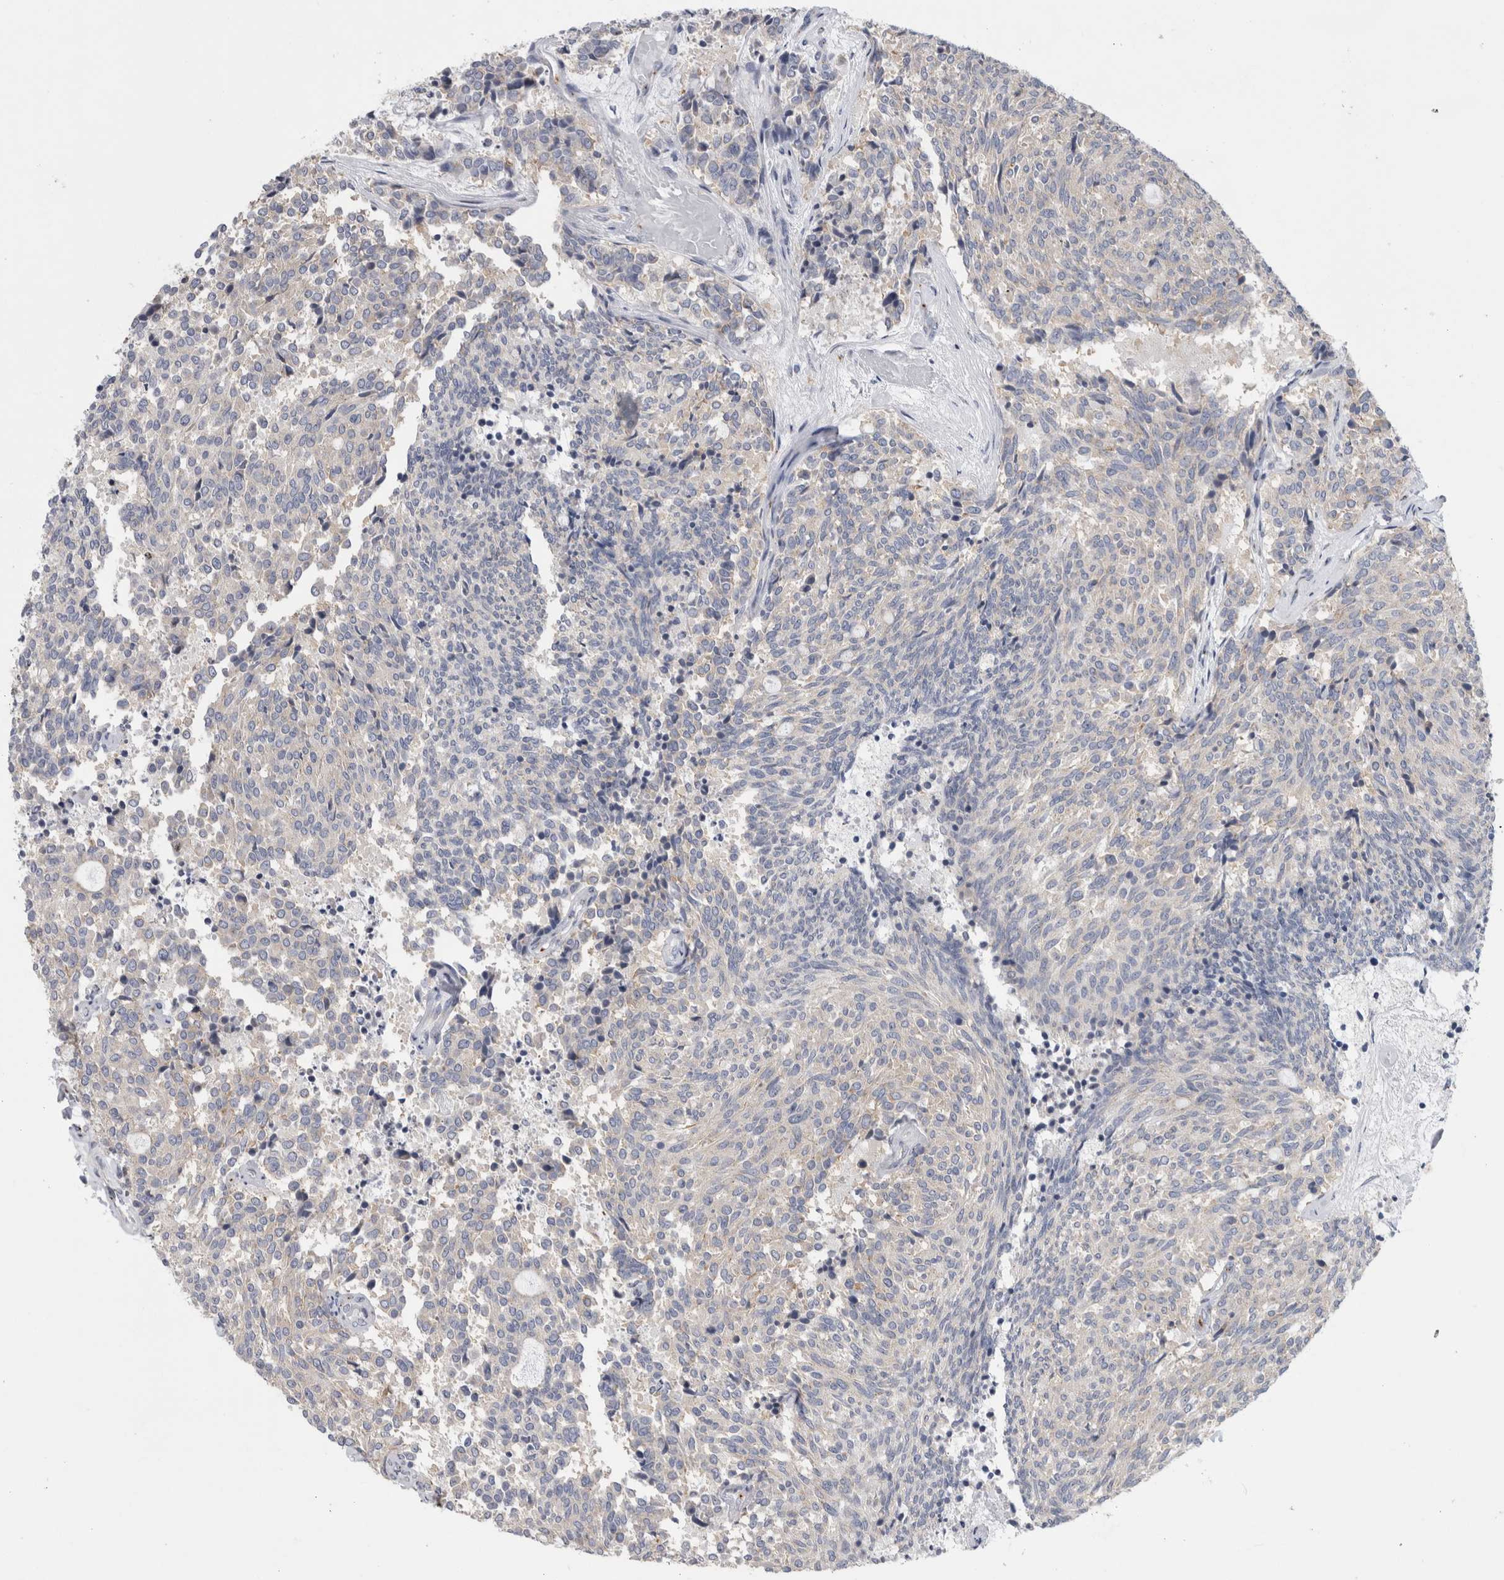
{"staining": {"intensity": "negative", "quantity": "none", "location": "none"}, "tissue": "carcinoid", "cell_type": "Tumor cells", "image_type": "cancer", "snomed": [{"axis": "morphology", "description": "Carcinoid, malignant, NOS"}, {"axis": "topography", "description": "Pancreas"}], "caption": "The immunohistochemistry (IHC) image has no significant expression in tumor cells of carcinoid (malignant) tissue.", "gene": "AKAP9", "patient": {"sex": "female", "age": 54}}